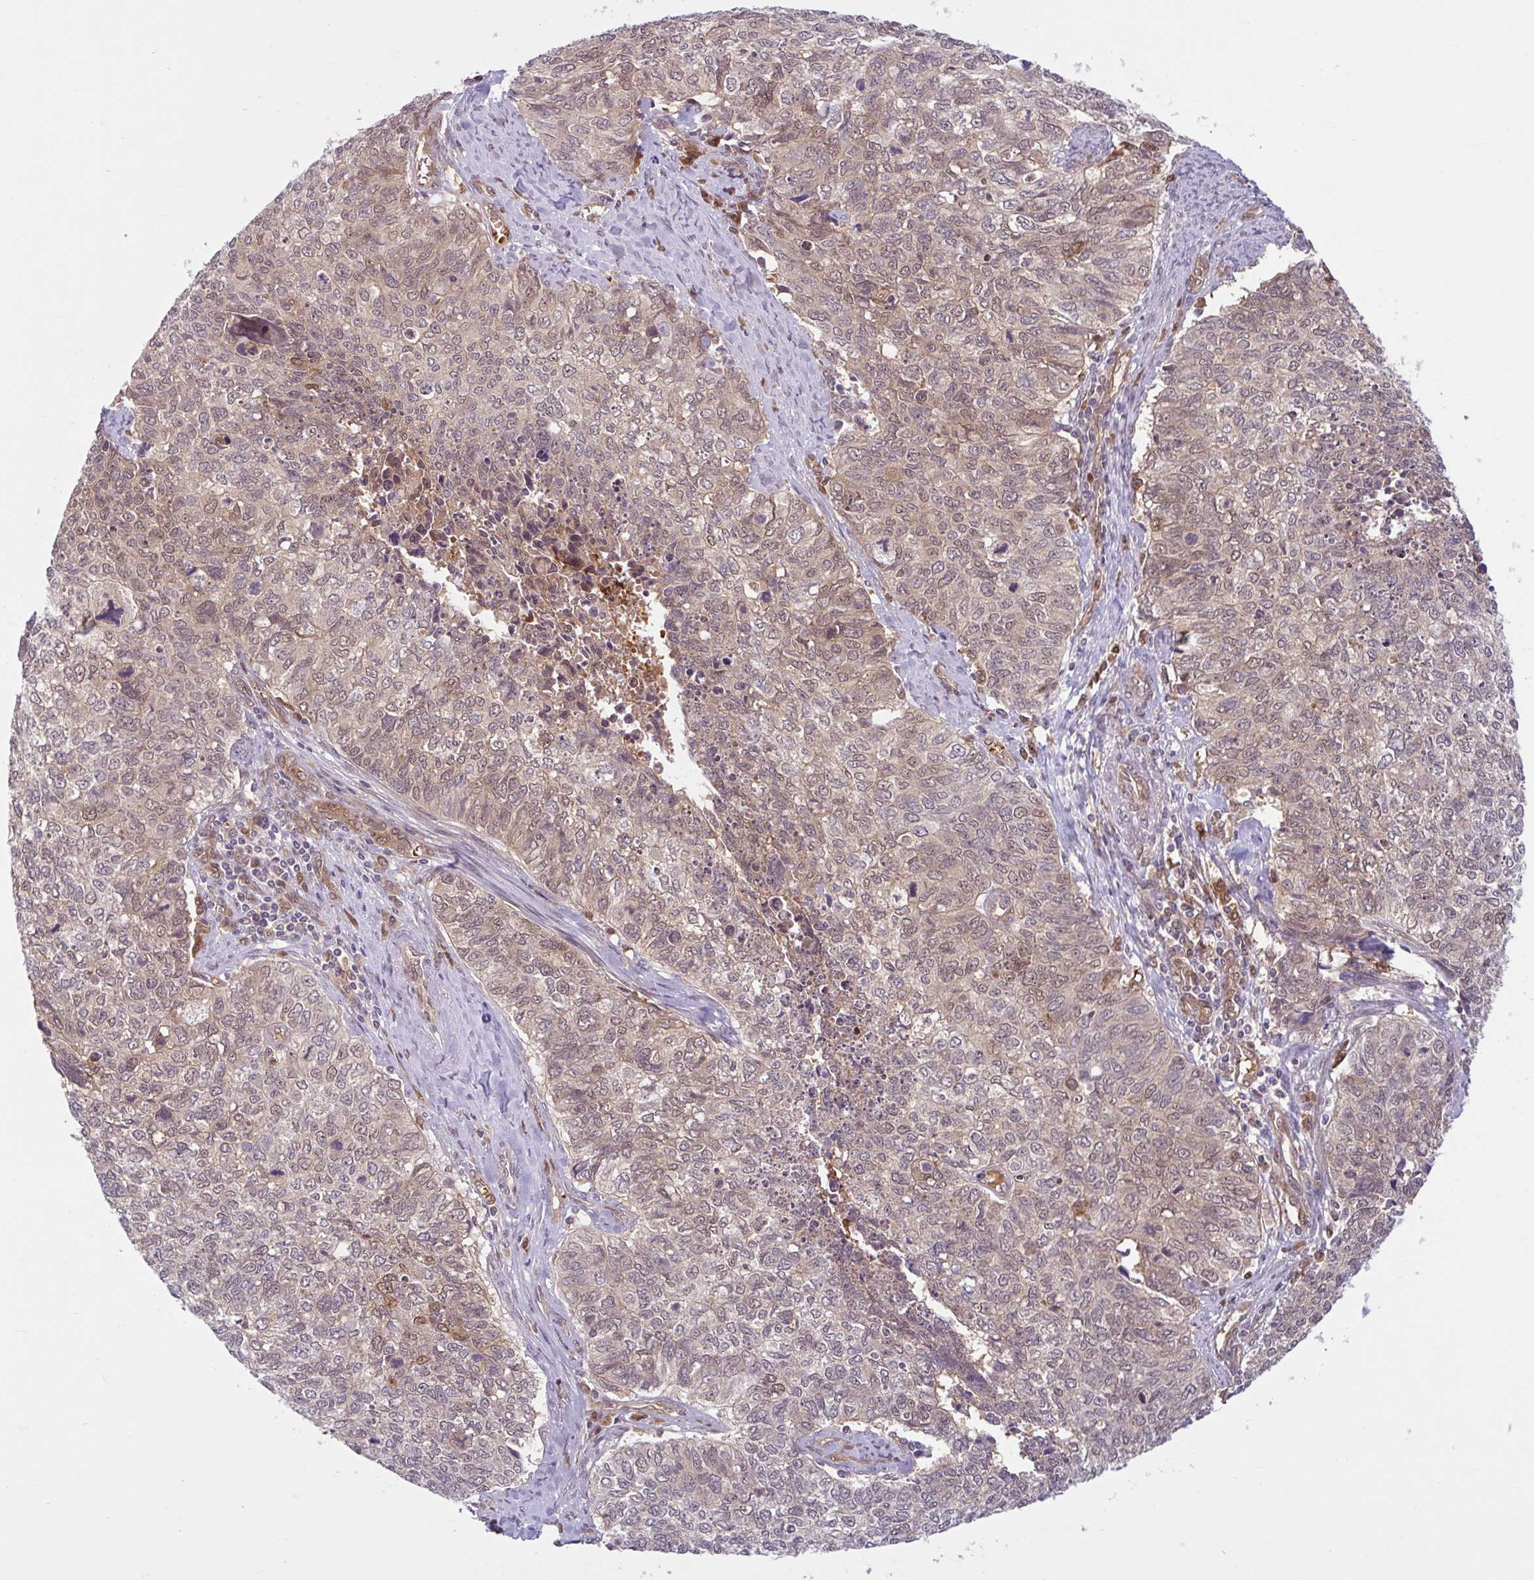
{"staining": {"intensity": "weak", "quantity": "25%-75%", "location": "cytoplasmic/membranous,nuclear"}, "tissue": "cervical cancer", "cell_type": "Tumor cells", "image_type": "cancer", "snomed": [{"axis": "morphology", "description": "Adenocarcinoma, NOS"}, {"axis": "topography", "description": "Cervix"}], "caption": "Human cervical cancer (adenocarcinoma) stained with a brown dye exhibits weak cytoplasmic/membranous and nuclear positive staining in approximately 25%-75% of tumor cells.", "gene": "HMBS", "patient": {"sex": "female", "age": 63}}